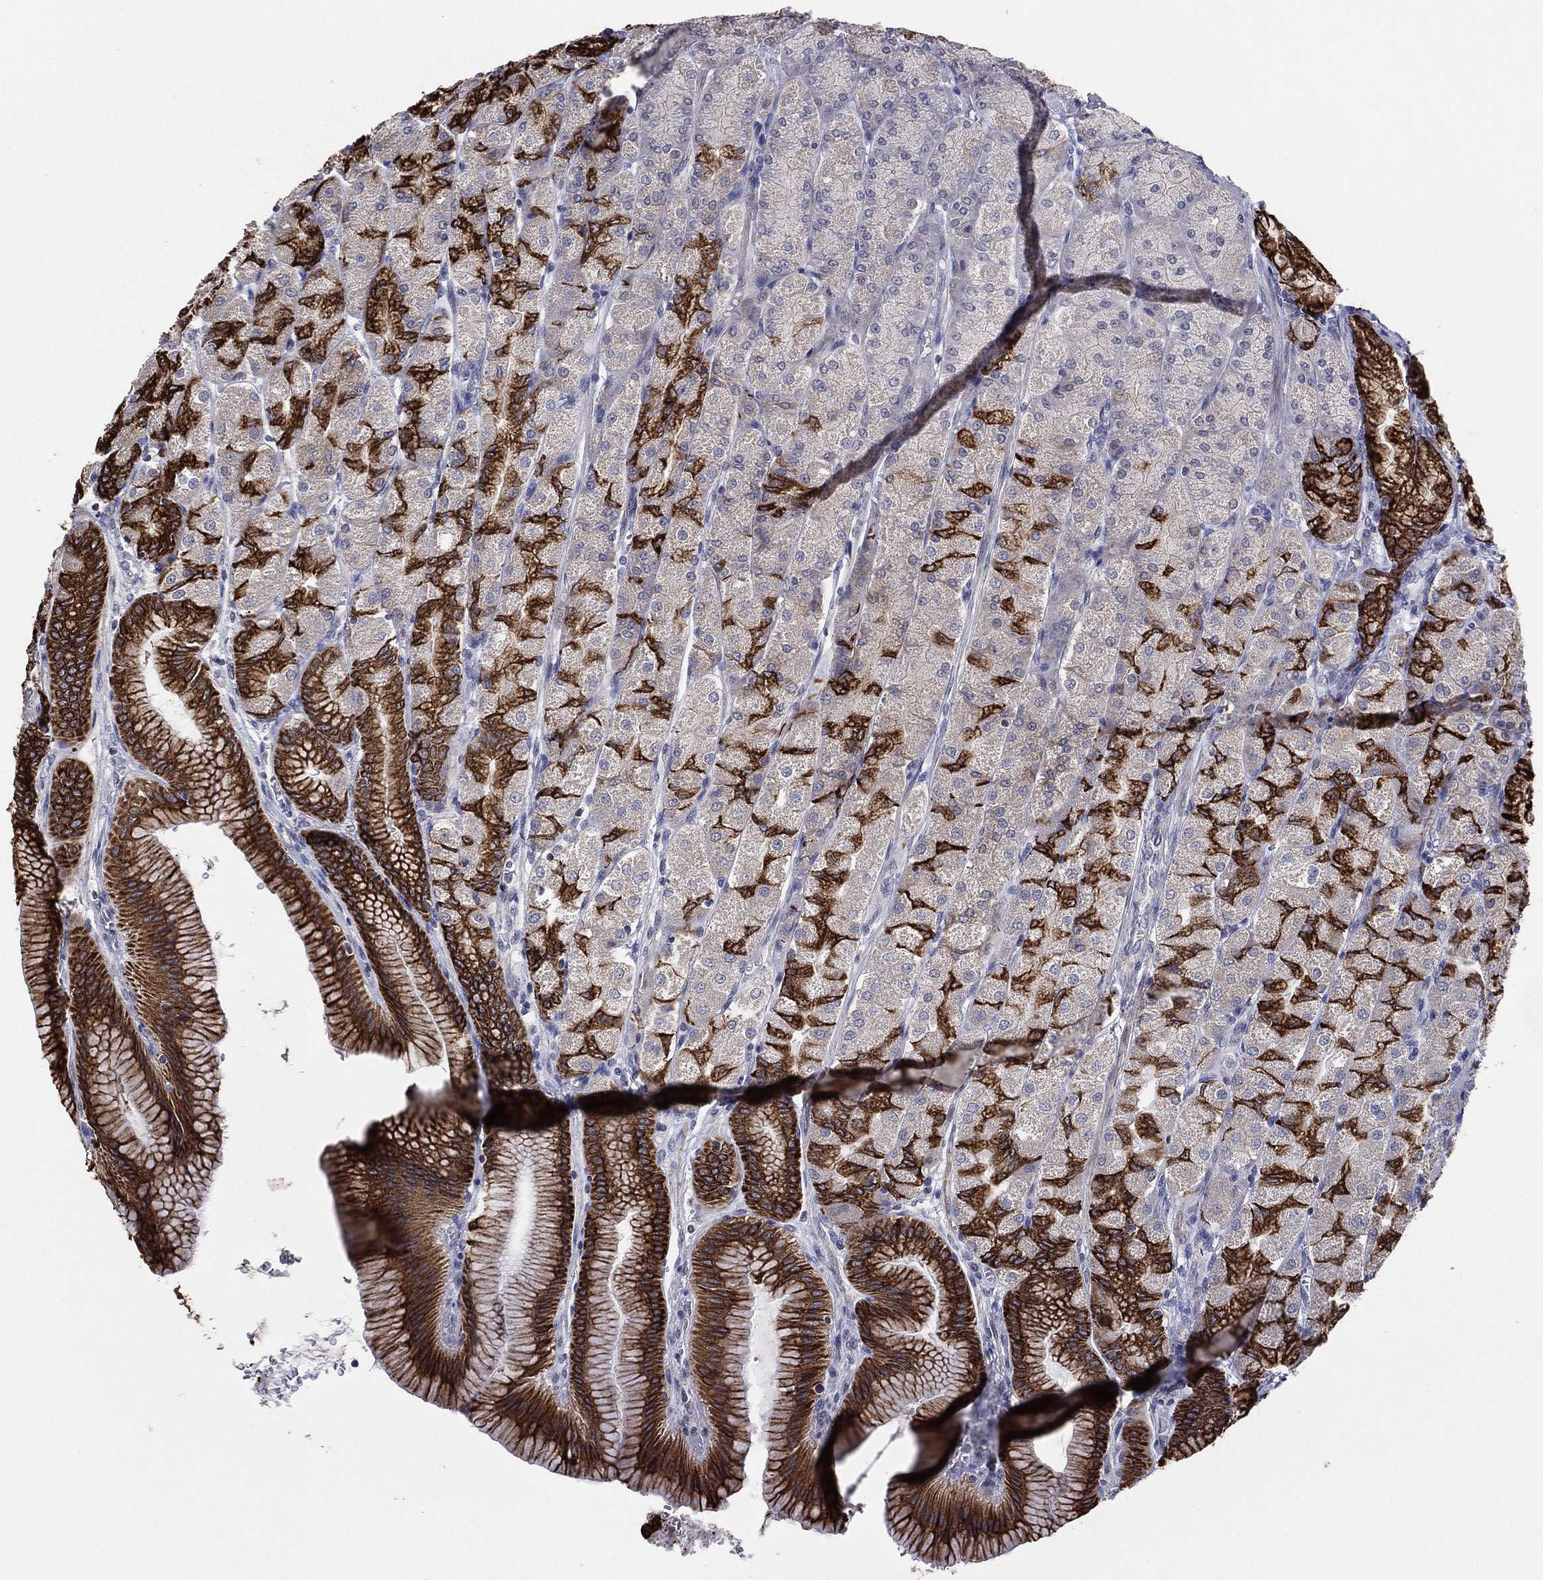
{"staining": {"intensity": "strong", "quantity": ">75%", "location": "cytoplasmic/membranous"}, "tissue": "stomach", "cell_type": "Glandular cells", "image_type": "normal", "snomed": [{"axis": "morphology", "description": "Normal tissue, NOS"}, {"axis": "morphology", "description": "Adenocarcinoma, NOS"}, {"axis": "morphology", "description": "Adenocarcinoma, High grade"}, {"axis": "topography", "description": "Stomach, upper"}, {"axis": "topography", "description": "Stomach"}], "caption": "Stomach stained with DAB (3,3'-diaminobenzidine) immunohistochemistry (IHC) displays high levels of strong cytoplasmic/membranous positivity in about >75% of glandular cells.", "gene": "KAT14", "patient": {"sex": "female", "age": 65}}